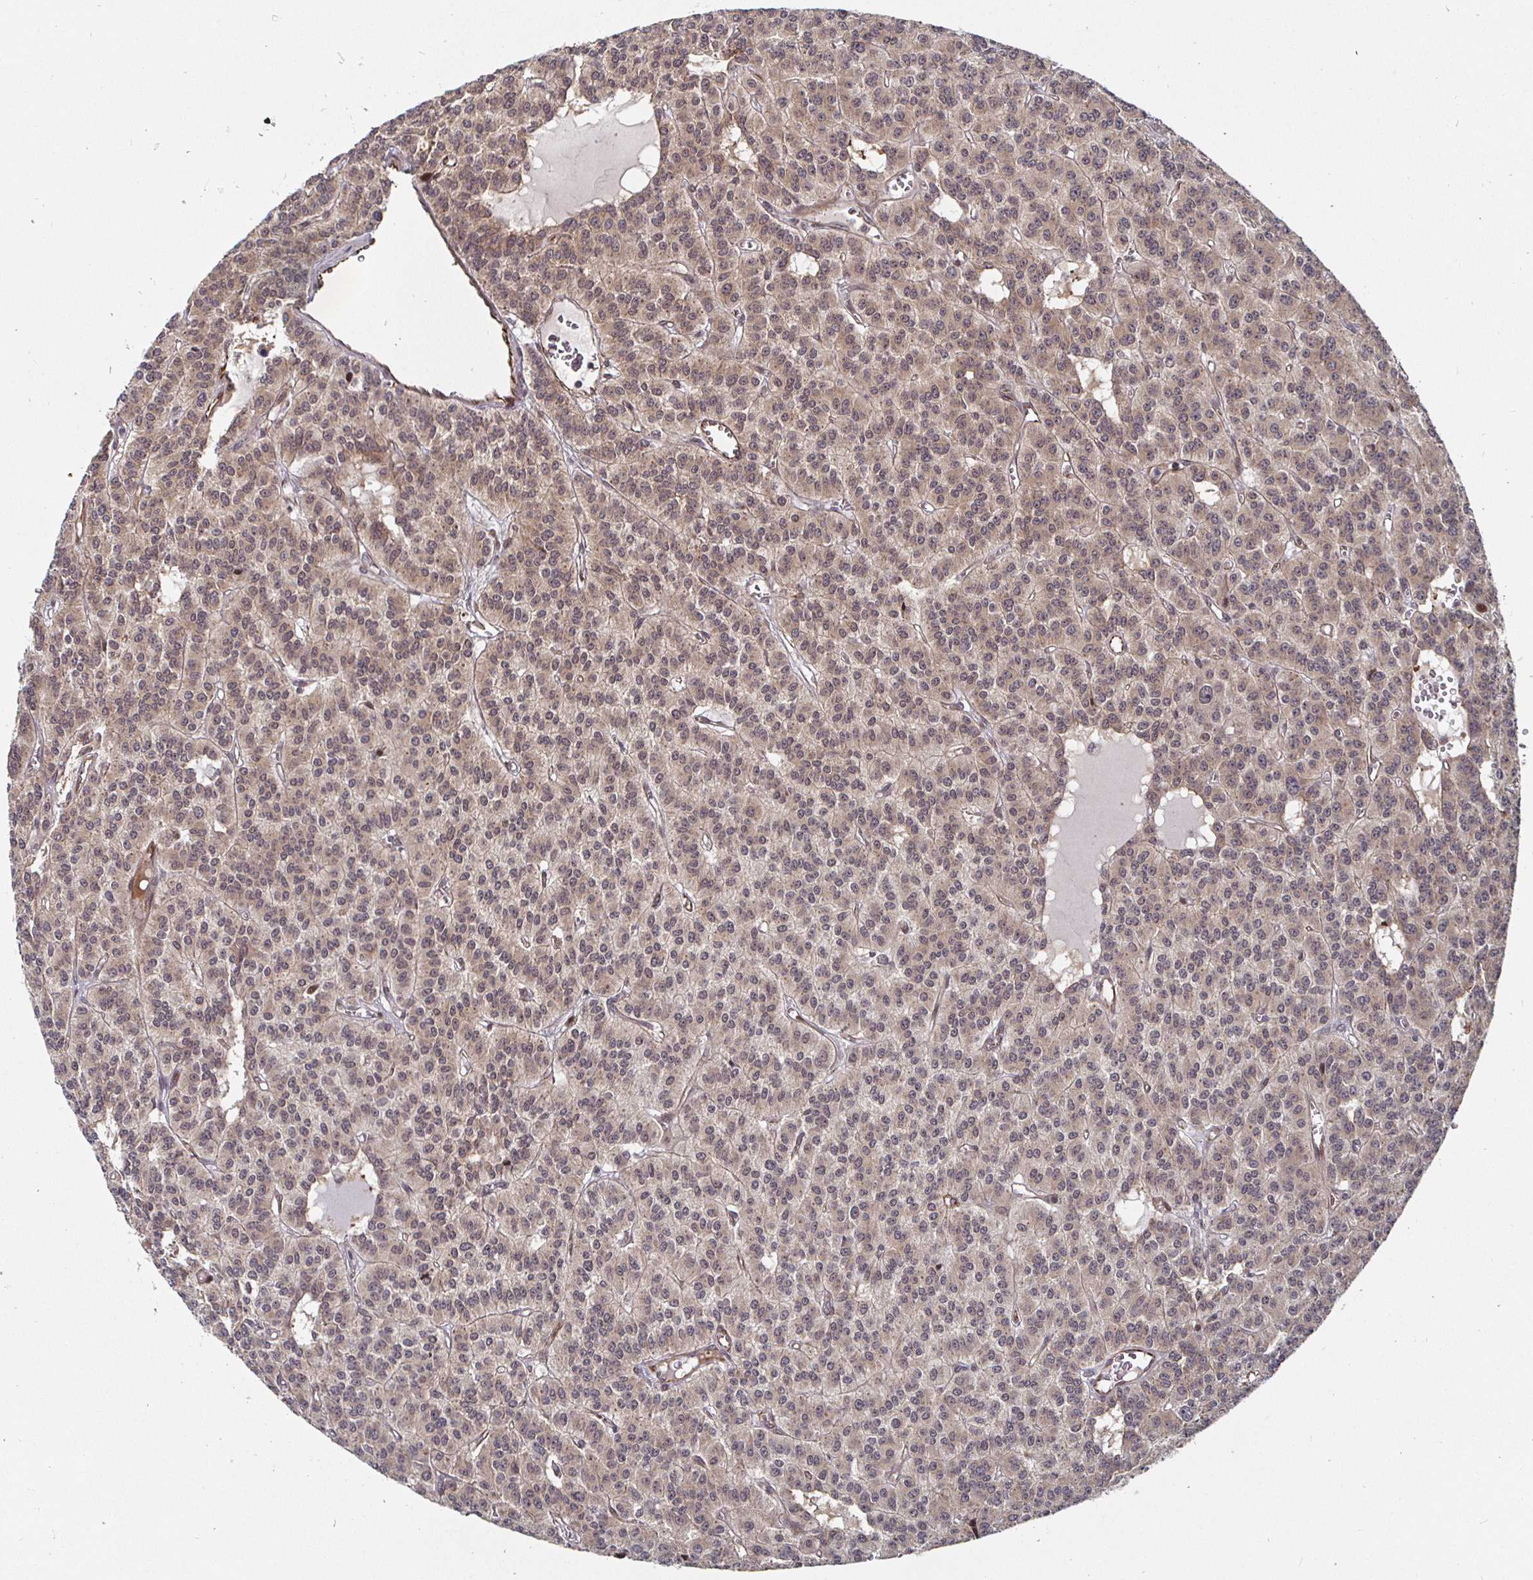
{"staining": {"intensity": "weak", "quantity": ">75%", "location": "cytoplasmic/membranous,nuclear"}, "tissue": "carcinoid", "cell_type": "Tumor cells", "image_type": "cancer", "snomed": [{"axis": "morphology", "description": "Carcinoid, malignant, NOS"}, {"axis": "topography", "description": "Lung"}], "caption": "Immunohistochemical staining of carcinoid (malignant) demonstrates low levels of weak cytoplasmic/membranous and nuclear protein positivity in about >75% of tumor cells.", "gene": "TBKBP1", "patient": {"sex": "female", "age": 71}}